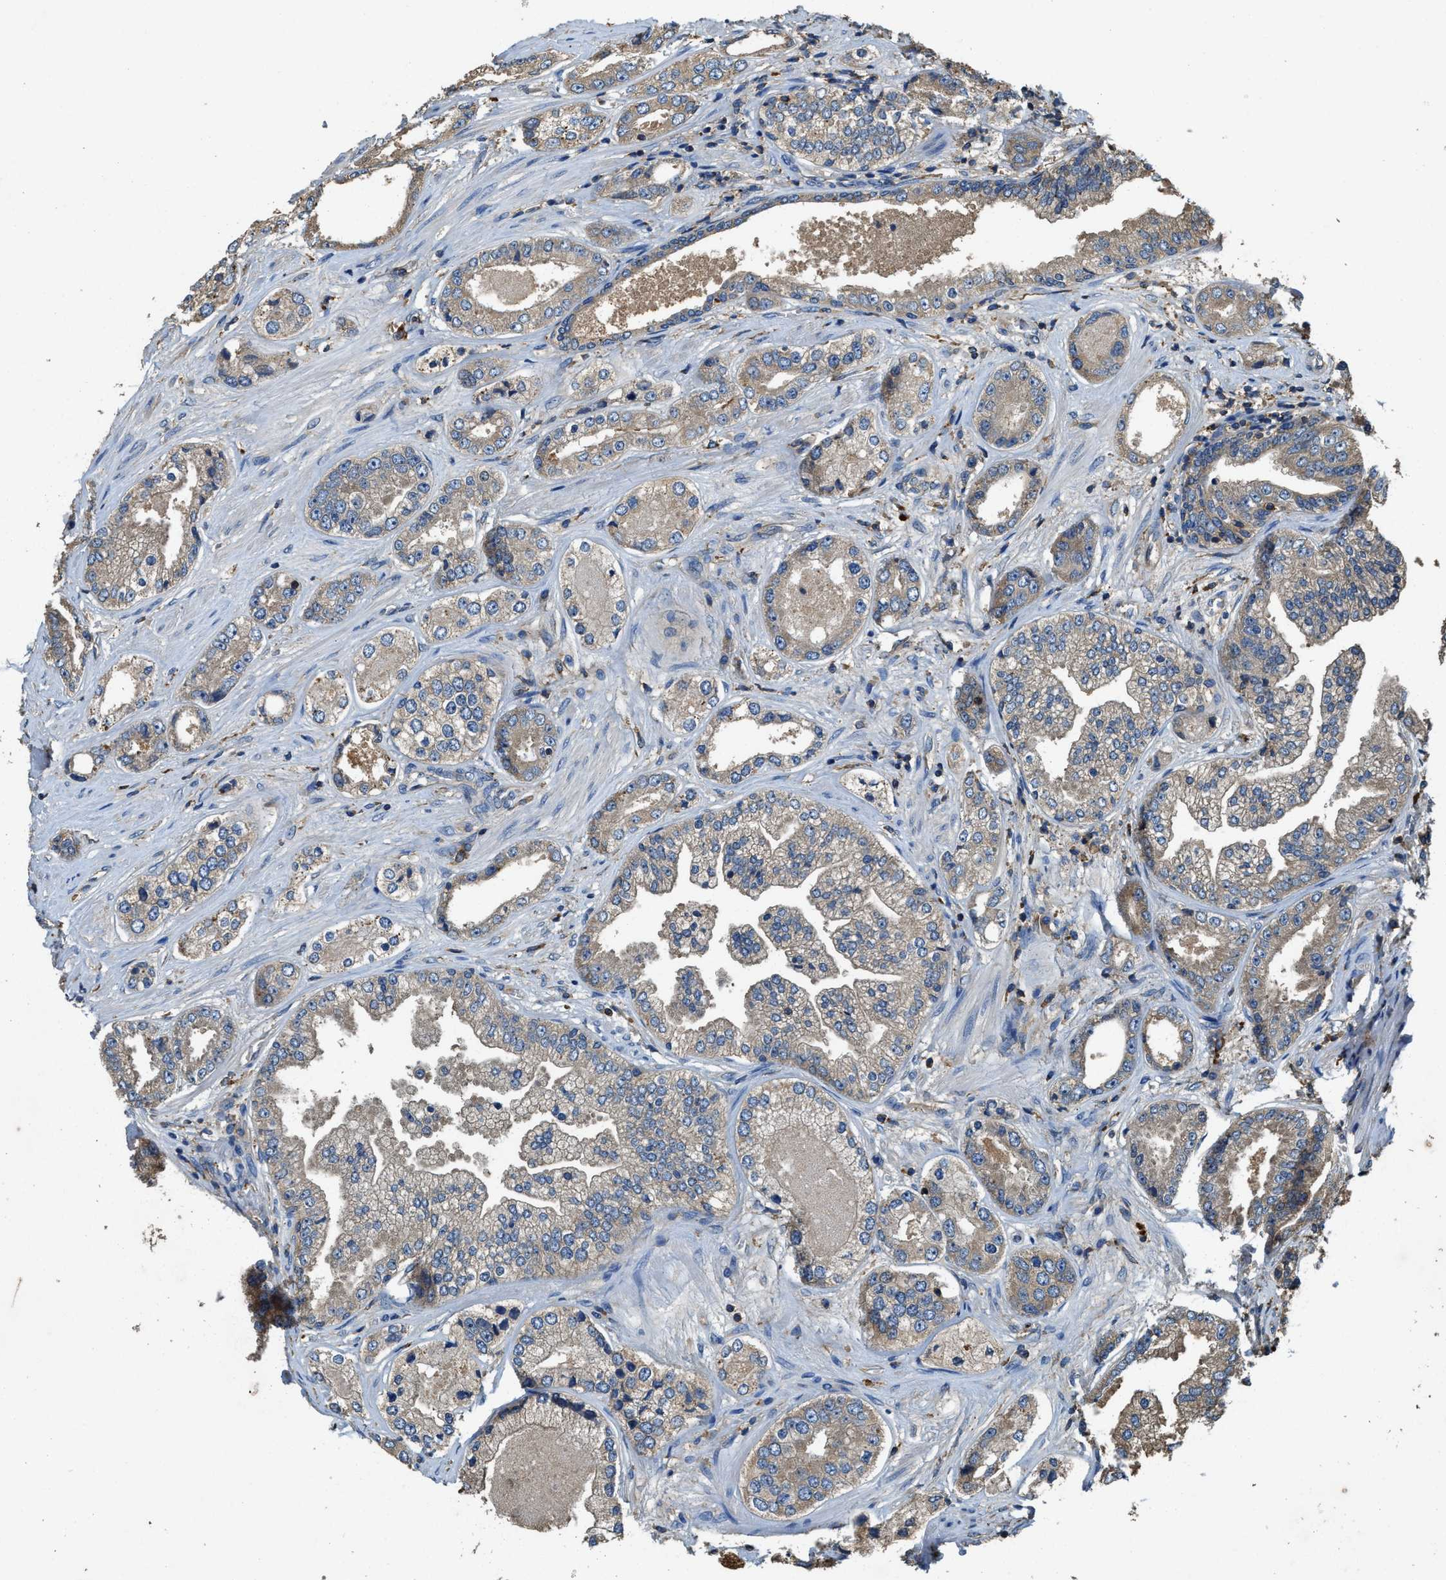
{"staining": {"intensity": "weak", "quantity": ">75%", "location": "cytoplasmic/membranous"}, "tissue": "prostate cancer", "cell_type": "Tumor cells", "image_type": "cancer", "snomed": [{"axis": "morphology", "description": "Adenocarcinoma, High grade"}, {"axis": "topography", "description": "Prostate"}], "caption": "Tumor cells show weak cytoplasmic/membranous expression in approximately >75% of cells in prostate cancer (adenocarcinoma (high-grade)).", "gene": "BLOC1S1", "patient": {"sex": "male", "age": 61}}